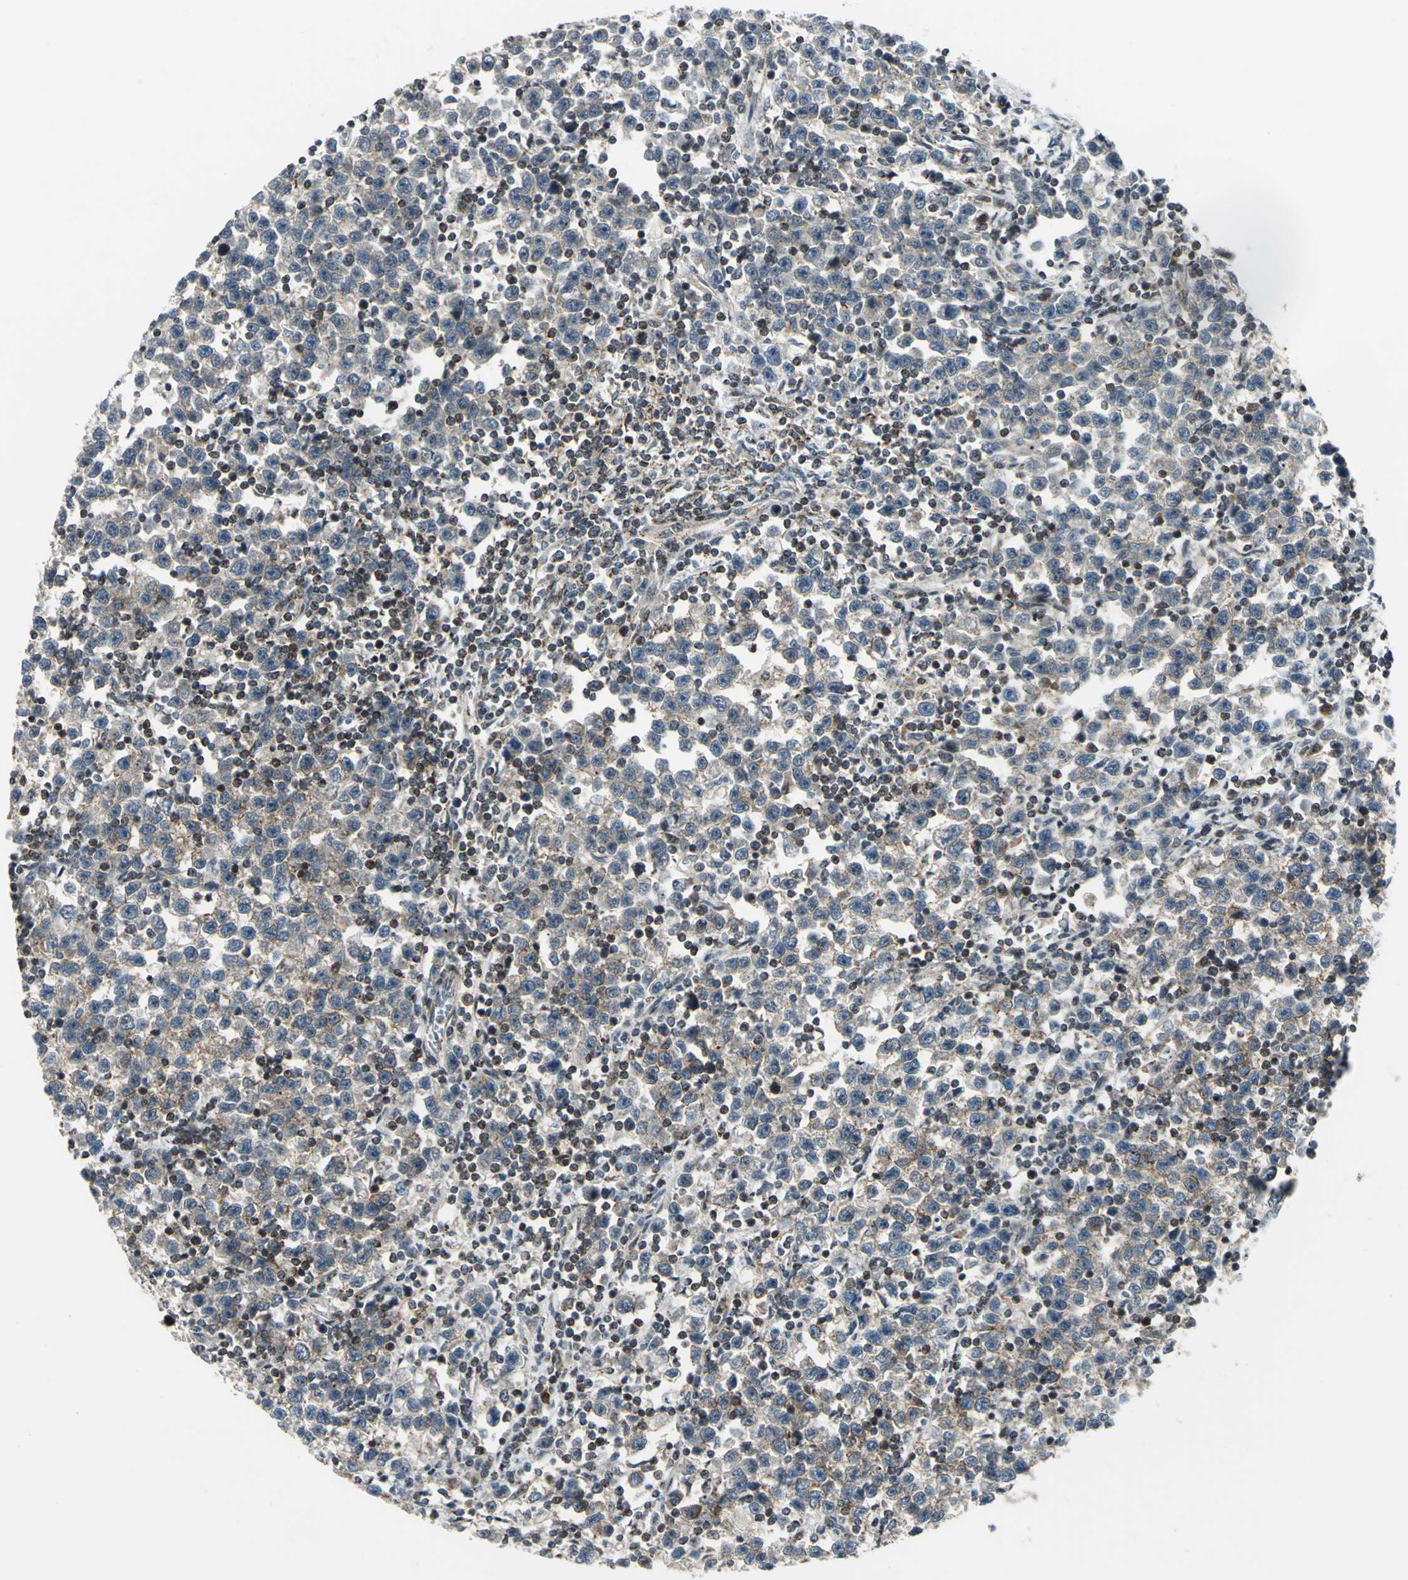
{"staining": {"intensity": "moderate", "quantity": ">75%", "location": "cytoplasmic/membranous"}, "tissue": "testis cancer", "cell_type": "Tumor cells", "image_type": "cancer", "snomed": [{"axis": "morphology", "description": "Seminoma, NOS"}, {"axis": "topography", "description": "Testis"}], "caption": "Protein expression analysis of testis cancer shows moderate cytoplasmic/membranous positivity in about >75% of tumor cells.", "gene": "ATP6V1A", "patient": {"sex": "male", "age": 43}}